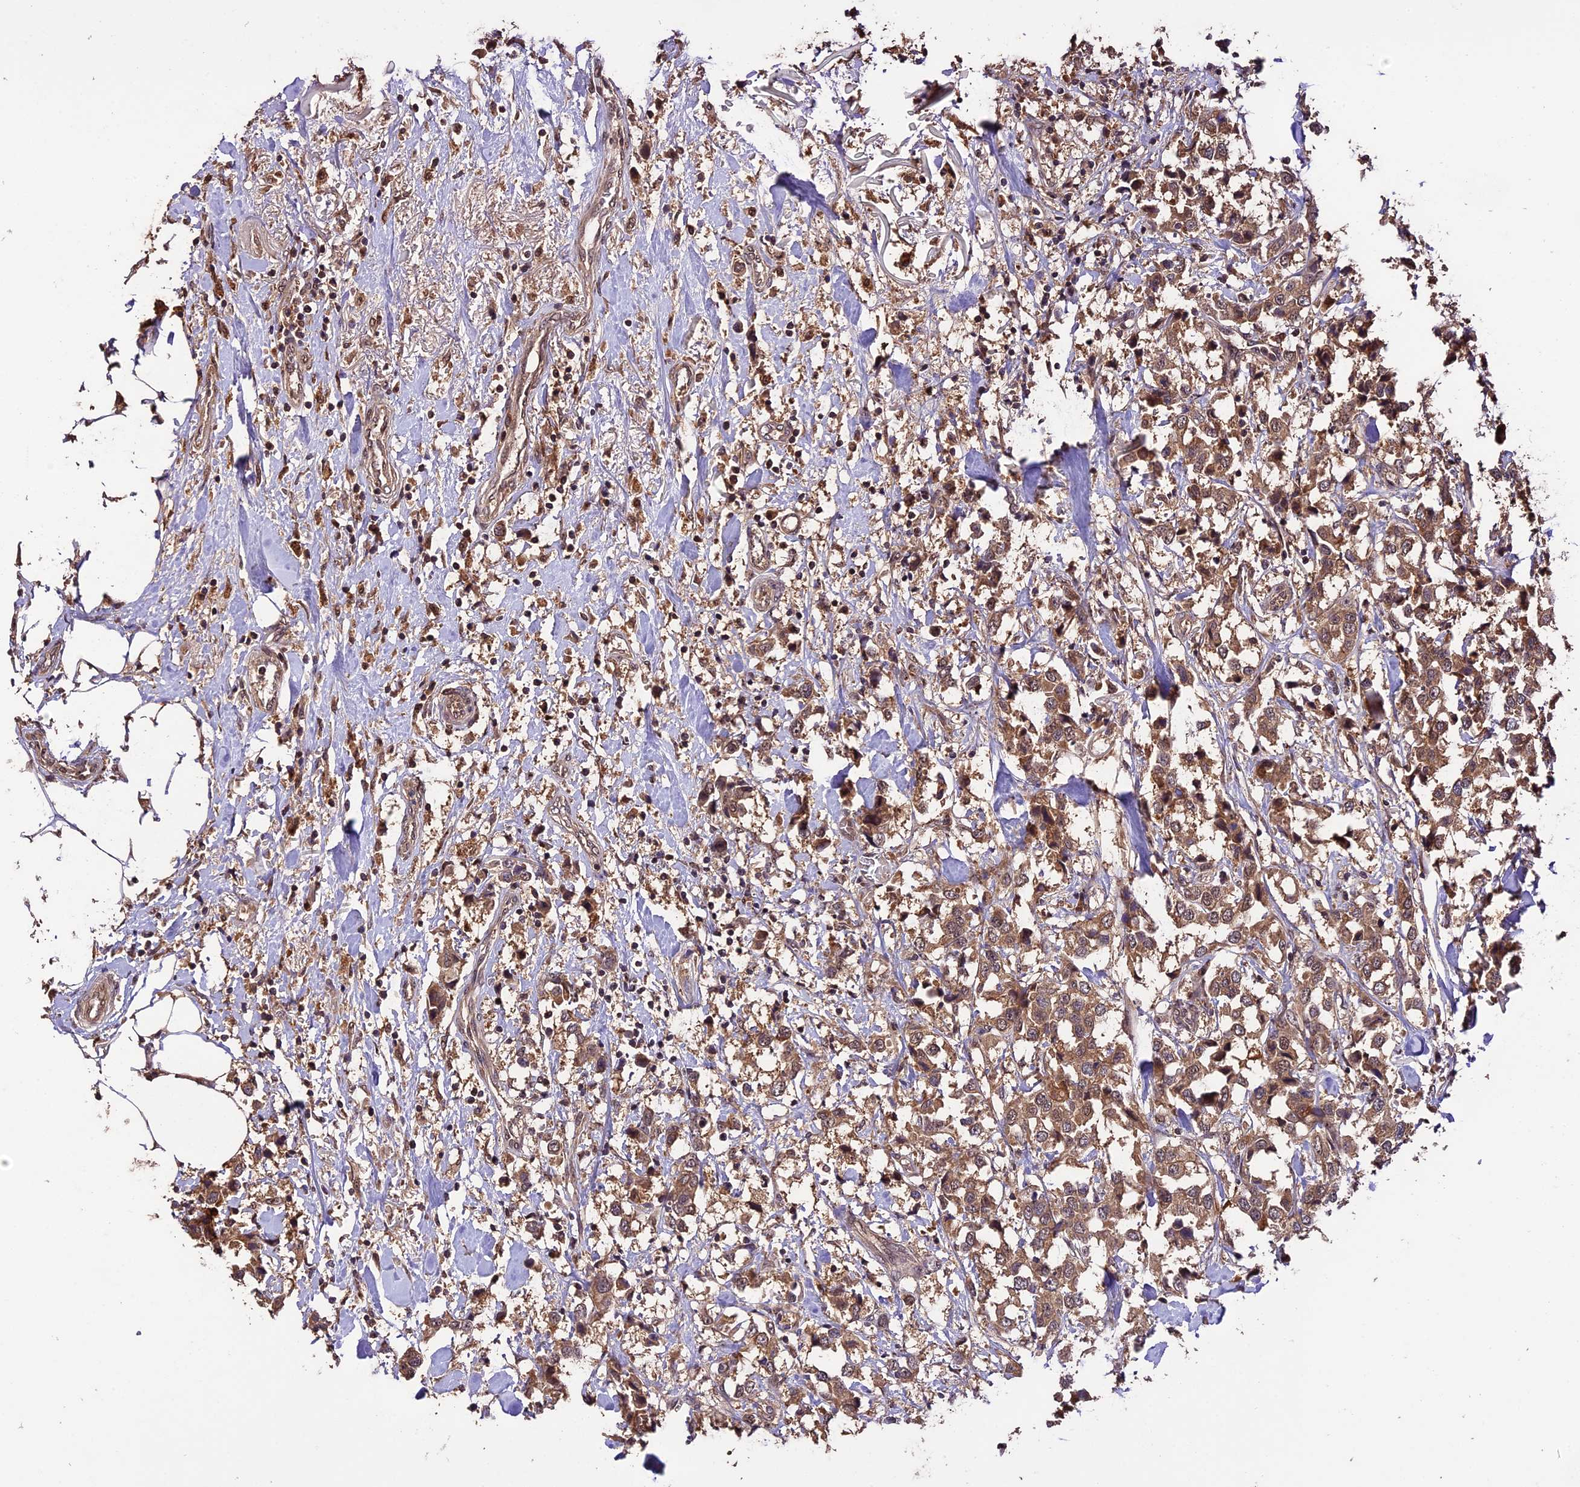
{"staining": {"intensity": "moderate", "quantity": ">75%", "location": "cytoplasmic/membranous"}, "tissue": "breast cancer", "cell_type": "Tumor cells", "image_type": "cancer", "snomed": [{"axis": "morphology", "description": "Duct carcinoma"}, {"axis": "topography", "description": "Breast"}], "caption": "Human intraductal carcinoma (breast) stained with a protein marker reveals moderate staining in tumor cells.", "gene": "TRMT1", "patient": {"sex": "female", "age": 80}}